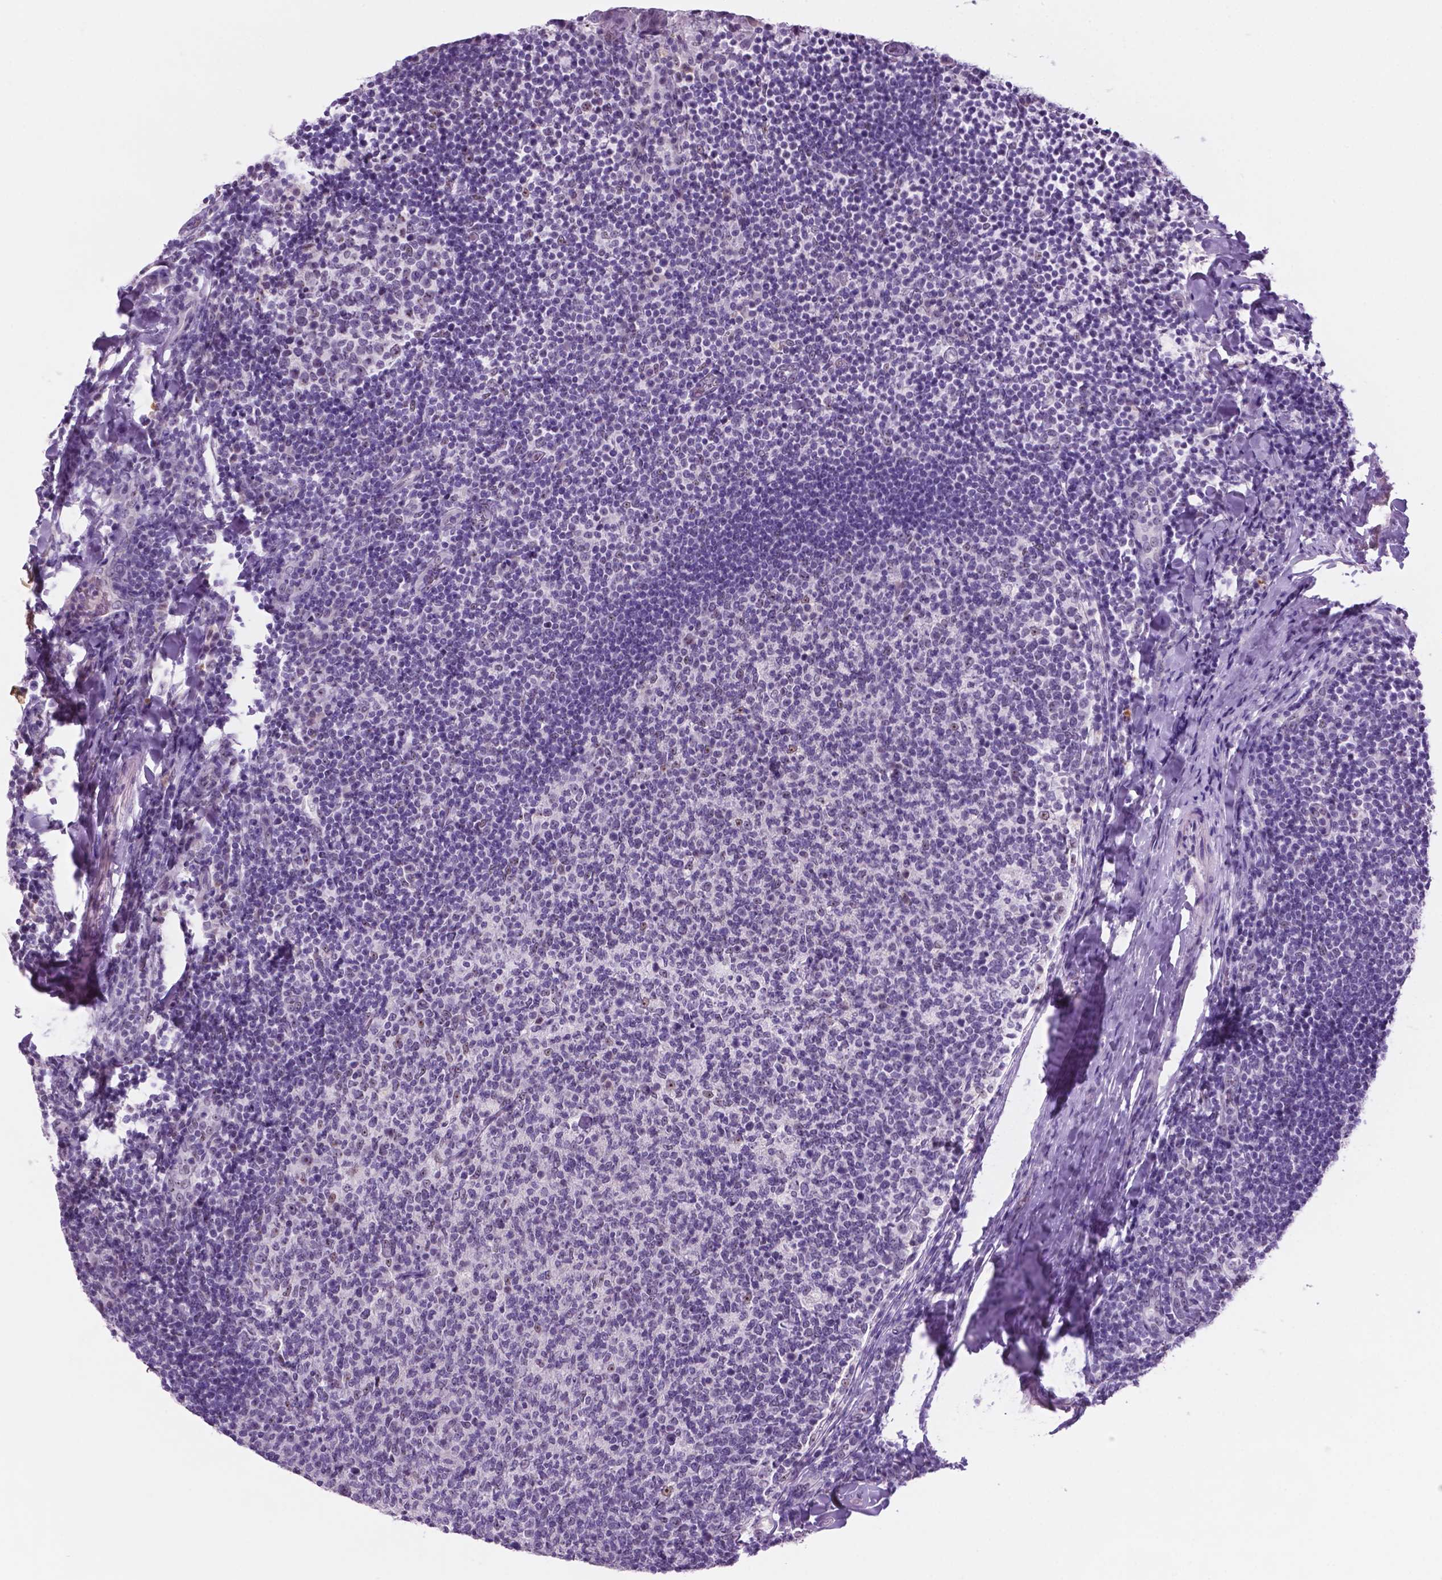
{"staining": {"intensity": "moderate", "quantity": "<25%", "location": "nuclear"}, "tissue": "tonsil", "cell_type": "Germinal center cells", "image_type": "normal", "snomed": [{"axis": "morphology", "description": "Normal tissue, NOS"}, {"axis": "topography", "description": "Tonsil"}], "caption": "Protein staining of benign tonsil displays moderate nuclear positivity in about <25% of germinal center cells.", "gene": "C18orf21", "patient": {"sex": "female", "age": 10}}